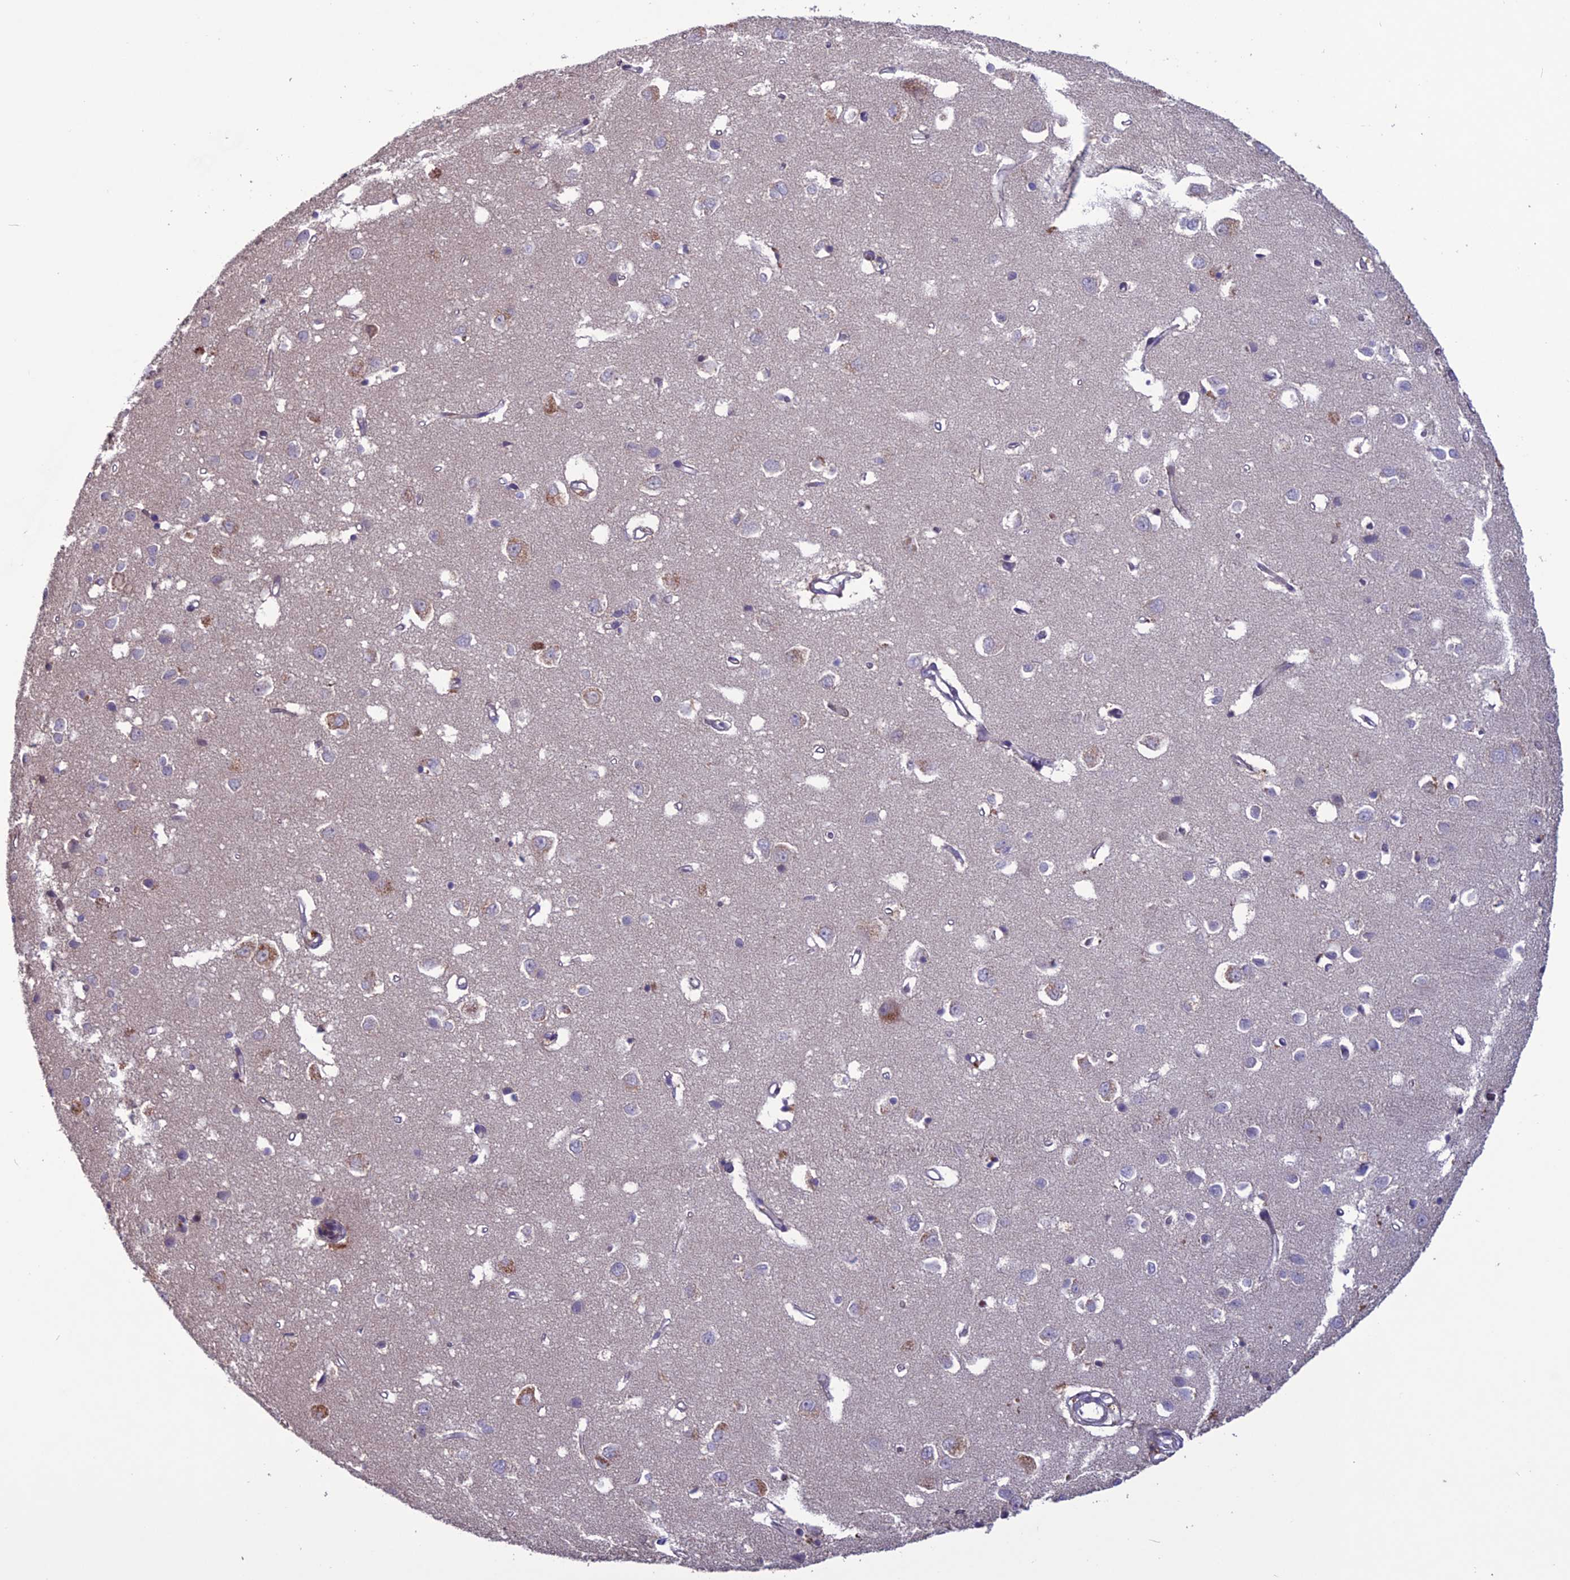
{"staining": {"intensity": "weak", "quantity": ">75%", "location": "cytoplasmic/membranous"}, "tissue": "cerebral cortex", "cell_type": "Endothelial cells", "image_type": "normal", "snomed": [{"axis": "morphology", "description": "Normal tissue, NOS"}, {"axis": "topography", "description": "Cerebral cortex"}], "caption": "Endothelial cells reveal low levels of weak cytoplasmic/membranous expression in about >75% of cells in normal human cerebral cortex.", "gene": "C2orf76", "patient": {"sex": "female", "age": 64}}